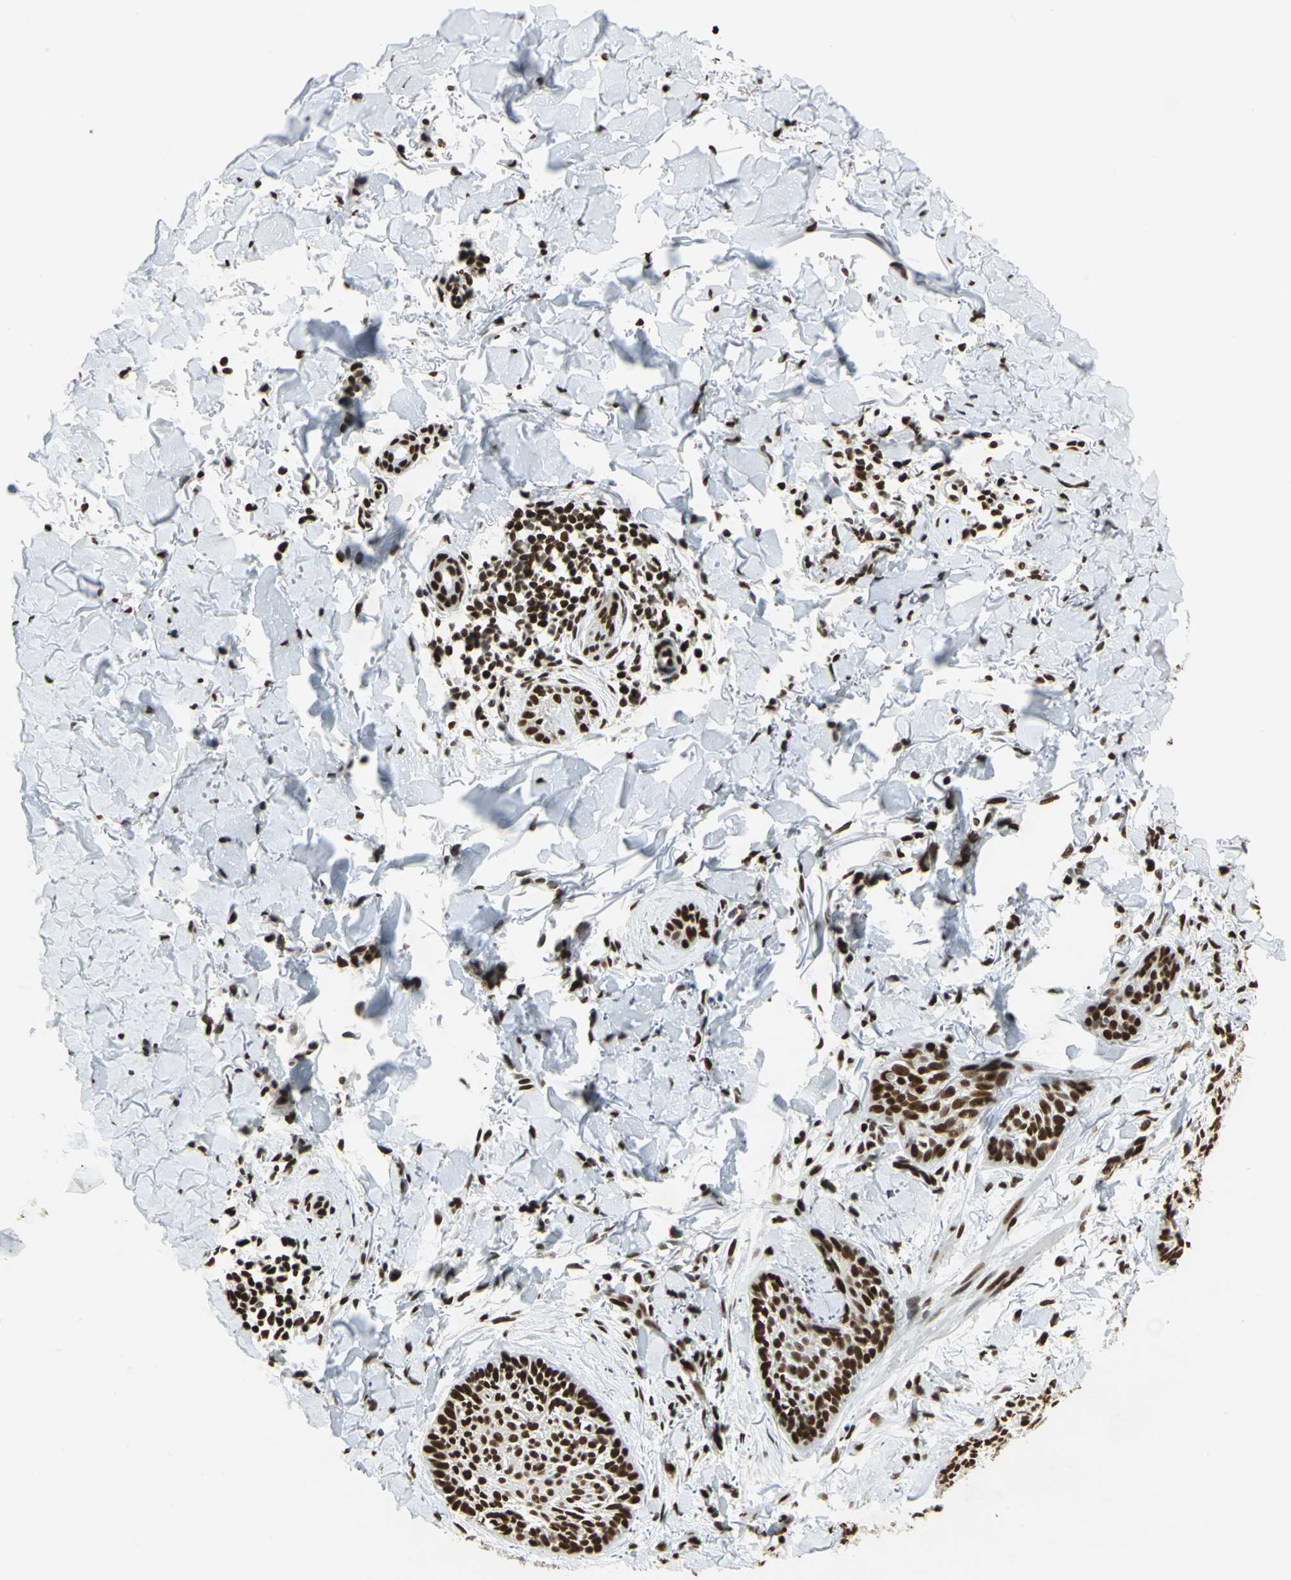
{"staining": {"intensity": "strong", "quantity": ">75%", "location": "nuclear"}, "tissue": "skin cancer", "cell_type": "Tumor cells", "image_type": "cancer", "snomed": [{"axis": "morphology", "description": "Normal tissue, NOS"}, {"axis": "morphology", "description": "Basal cell carcinoma"}, {"axis": "topography", "description": "Skin"}], "caption": "Skin basal cell carcinoma stained with DAB (3,3'-diaminobenzidine) immunohistochemistry (IHC) displays high levels of strong nuclear positivity in about >75% of tumor cells.", "gene": "HMGB1", "patient": {"sex": "male", "age": 71}}